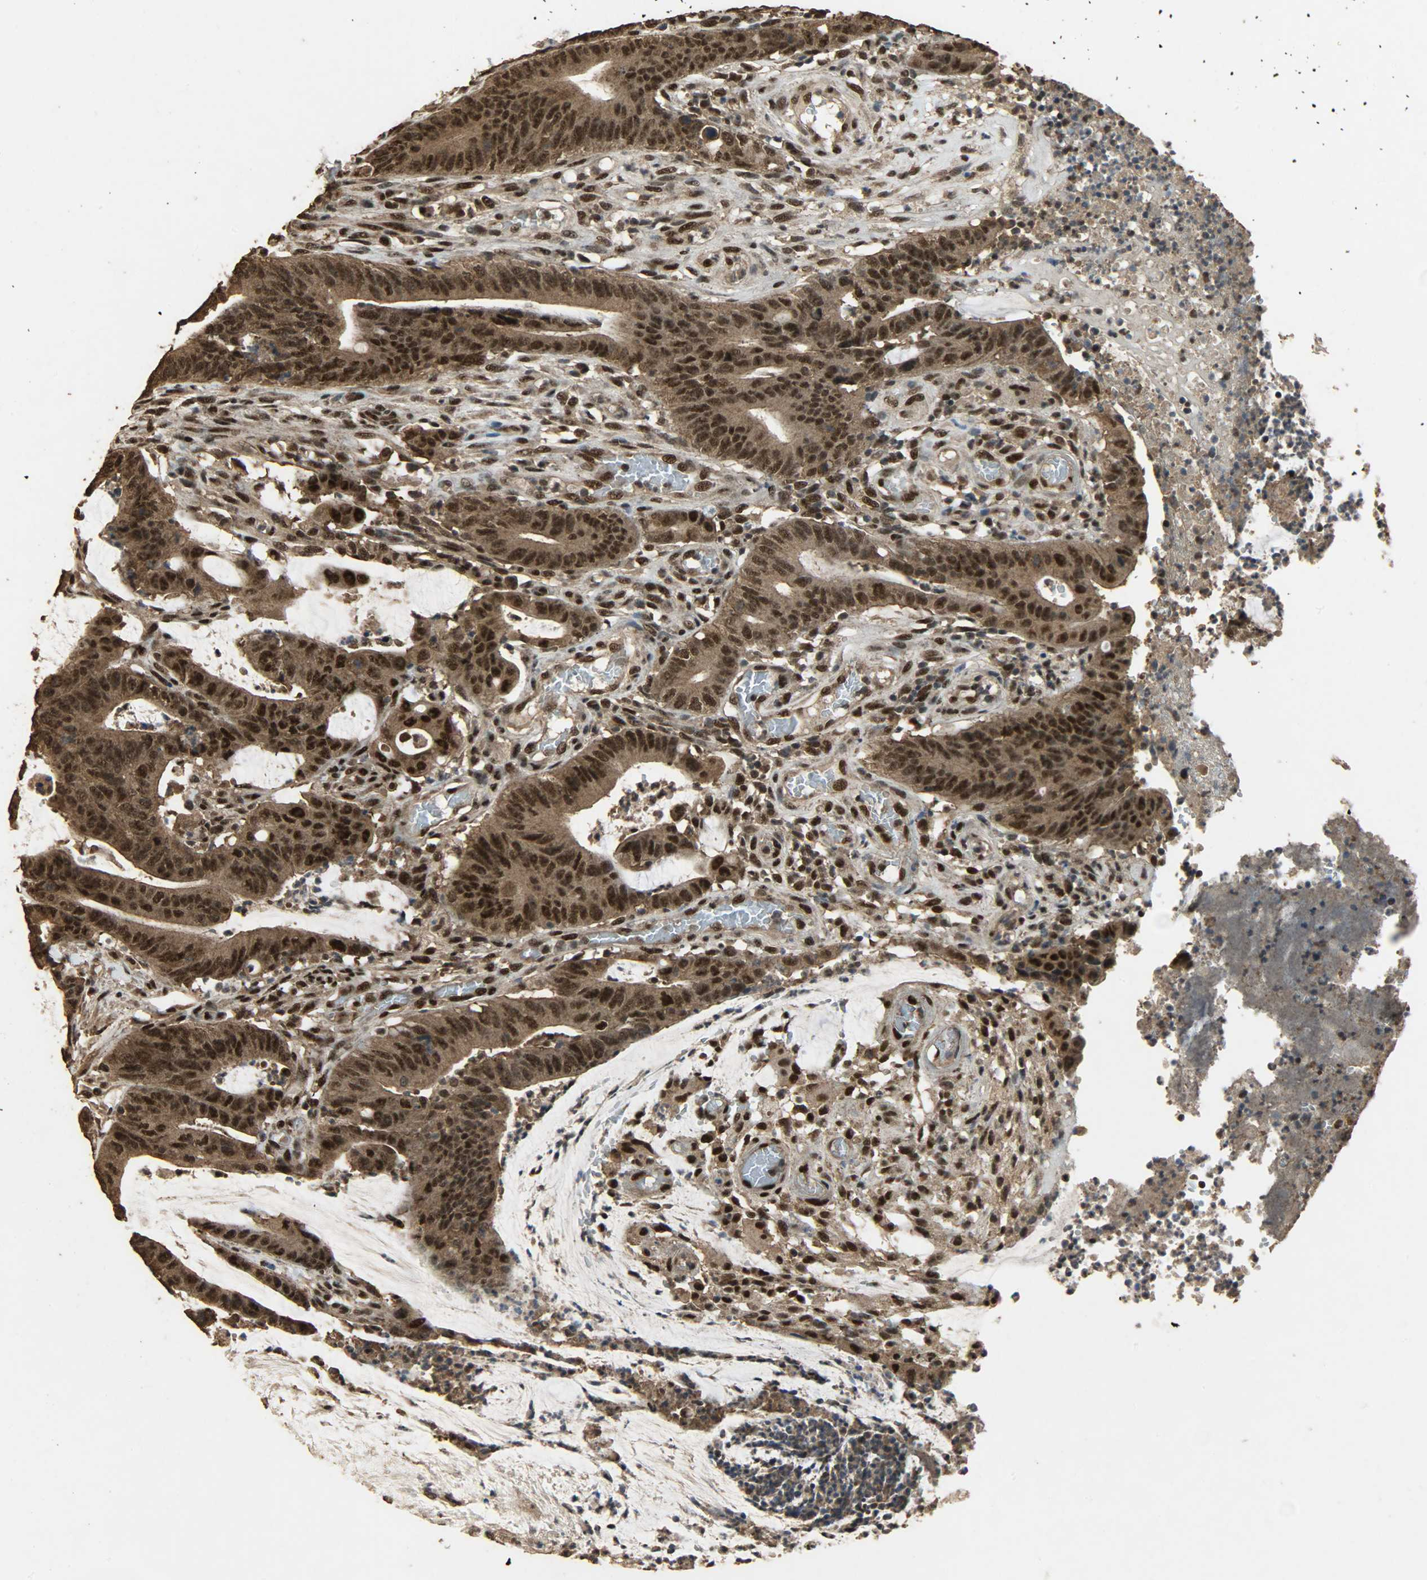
{"staining": {"intensity": "strong", "quantity": ">75%", "location": "cytoplasmic/membranous,nuclear"}, "tissue": "colorectal cancer", "cell_type": "Tumor cells", "image_type": "cancer", "snomed": [{"axis": "morphology", "description": "Adenocarcinoma, NOS"}, {"axis": "topography", "description": "Rectum"}], "caption": "Human colorectal cancer stained with a brown dye exhibits strong cytoplasmic/membranous and nuclear positive expression in about >75% of tumor cells.", "gene": "CCNT2", "patient": {"sex": "female", "age": 66}}